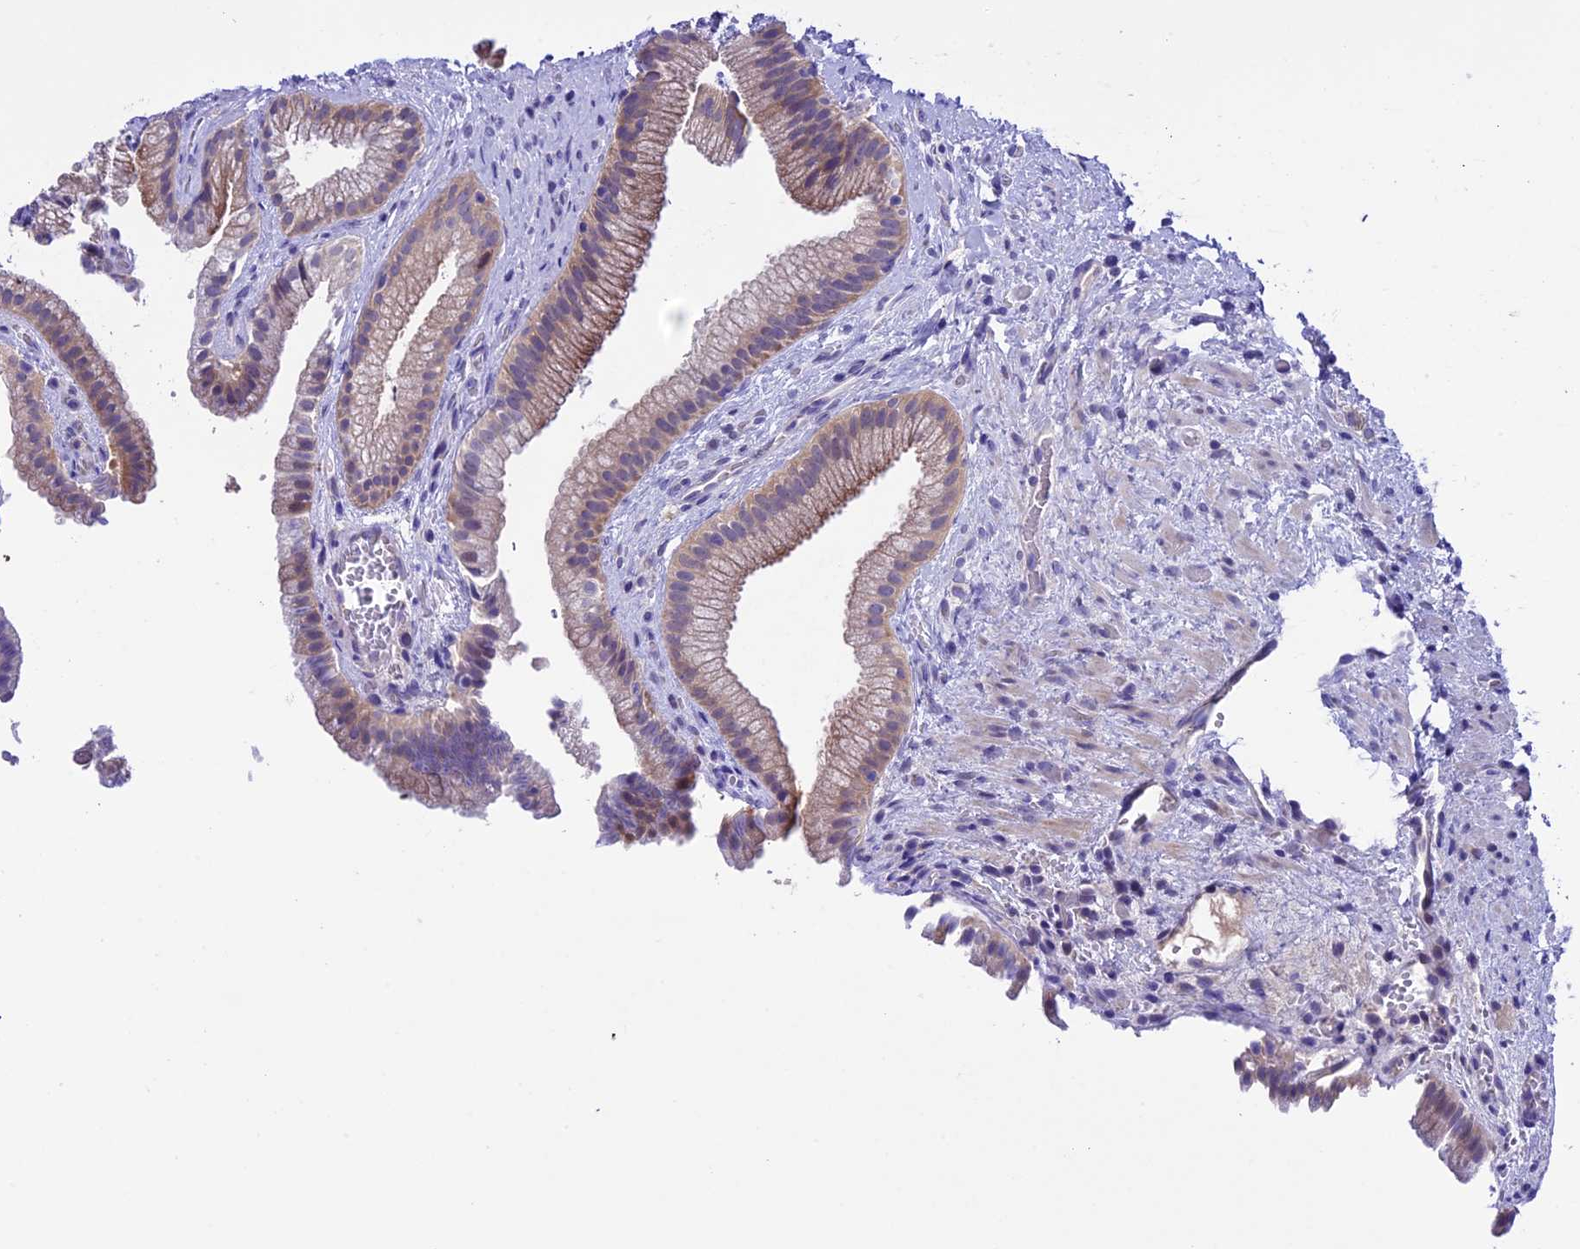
{"staining": {"intensity": "moderate", "quantity": "<25%", "location": "cytoplasmic/membranous"}, "tissue": "gallbladder", "cell_type": "Glandular cells", "image_type": "normal", "snomed": [{"axis": "morphology", "description": "Normal tissue, NOS"}, {"axis": "morphology", "description": "Inflammation, NOS"}, {"axis": "topography", "description": "Gallbladder"}], "caption": "An immunohistochemistry micrograph of normal tissue is shown. Protein staining in brown labels moderate cytoplasmic/membranous positivity in gallbladder within glandular cells. The staining was performed using DAB (3,3'-diaminobenzidine), with brown indicating positive protein expression. Nuclei are stained blue with hematoxylin.", "gene": "XKR7", "patient": {"sex": "male", "age": 51}}